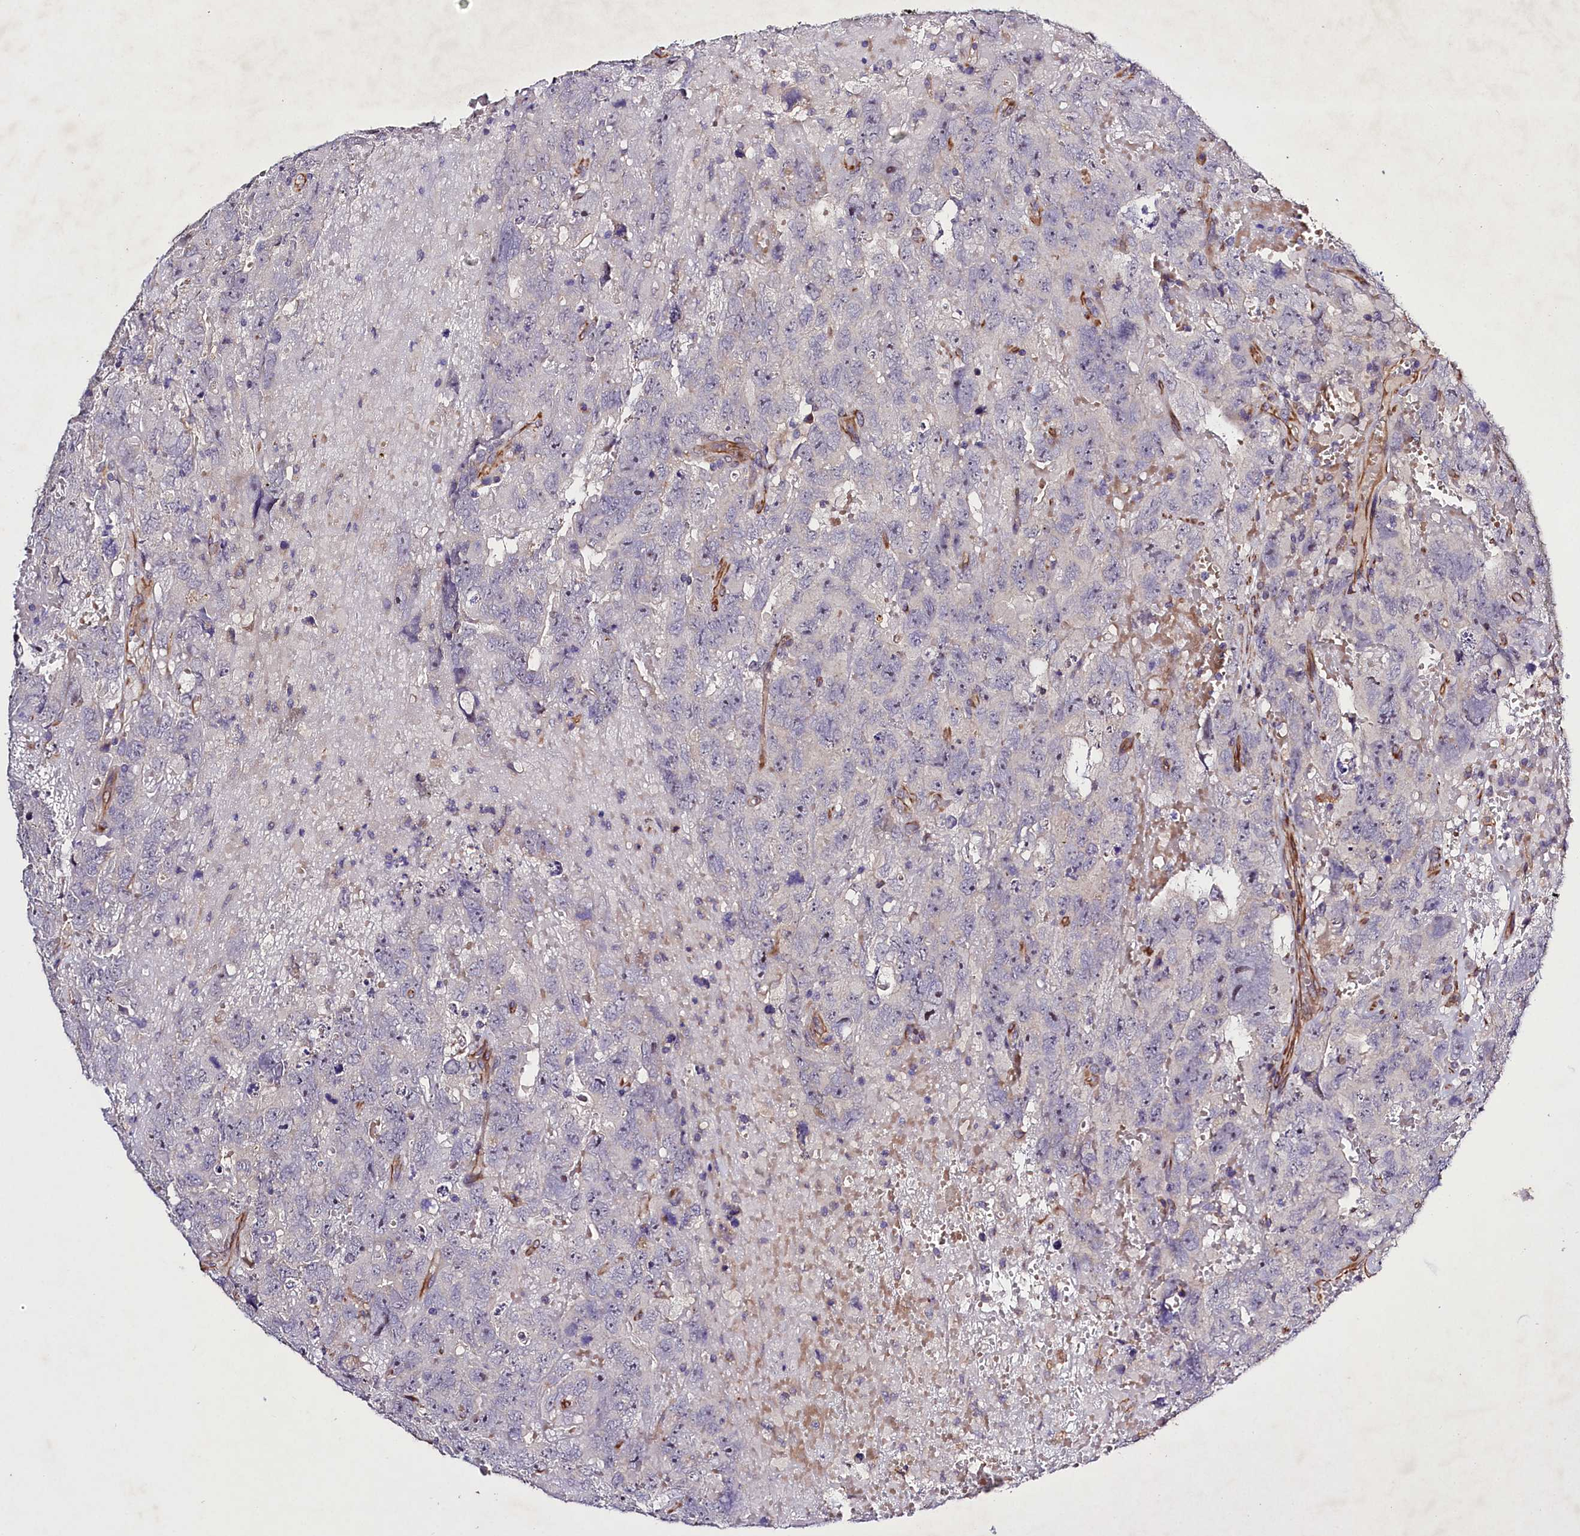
{"staining": {"intensity": "negative", "quantity": "none", "location": "none"}, "tissue": "testis cancer", "cell_type": "Tumor cells", "image_type": "cancer", "snomed": [{"axis": "morphology", "description": "Carcinoma, Embryonal, NOS"}, {"axis": "topography", "description": "Testis"}], "caption": "This photomicrograph is of testis cancer stained with immunohistochemistry (IHC) to label a protein in brown with the nuclei are counter-stained blue. There is no staining in tumor cells. (DAB (3,3'-diaminobenzidine) immunohistochemistry (IHC), high magnification).", "gene": "SLC7A1", "patient": {"sex": "male", "age": 45}}